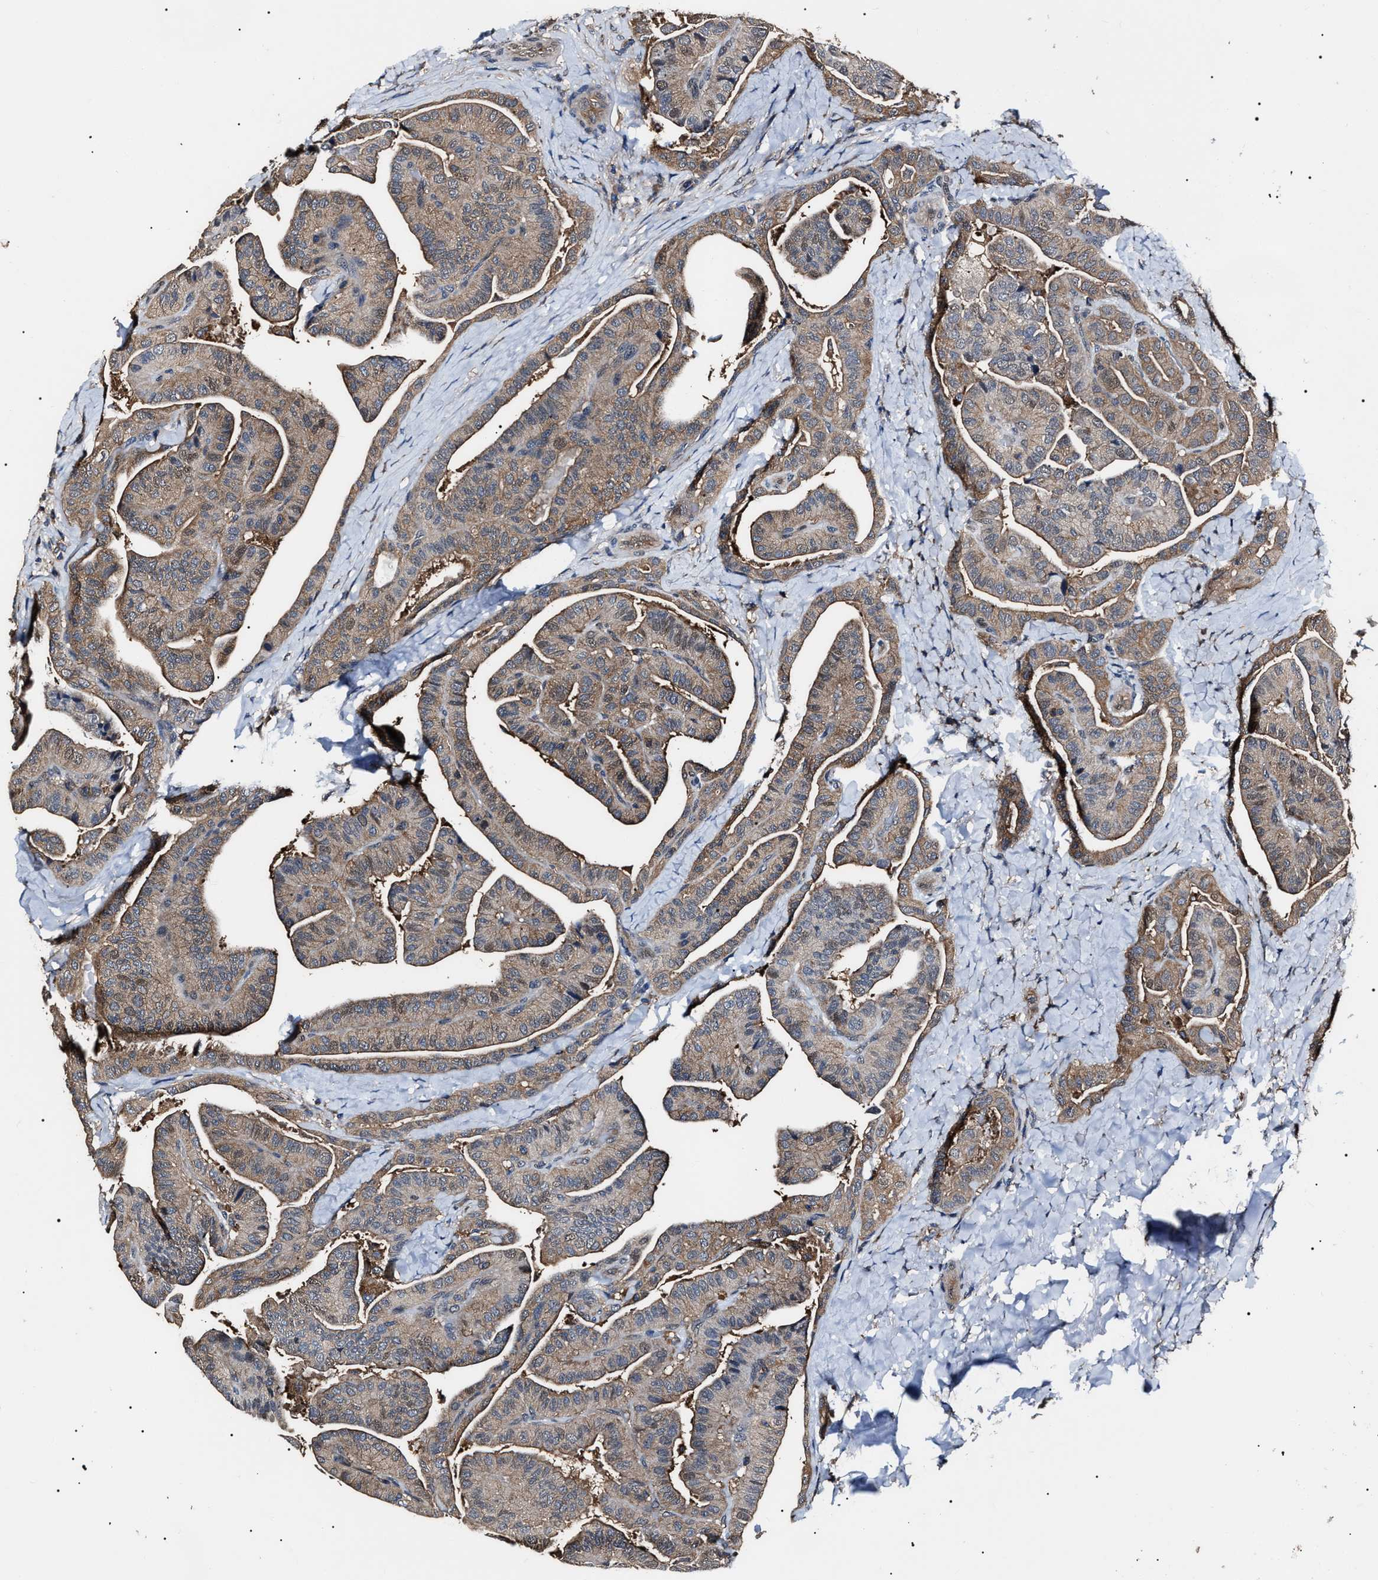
{"staining": {"intensity": "weak", "quantity": ">75%", "location": "cytoplasmic/membranous"}, "tissue": "thyroid cancer", "cell_type": "Tumor cells", "image_type": "cancer", "snomed": [{"axis": "morphology", "description": "Papillary adenocarcinoma, NOS"}, {"axis": "topography", "description": "Thyroid gland"}], "caption": "A low amount of weak cytoplasmic/membranous staining is identified in about >75% of tumor cells in thyroid cancer tissue. Using DAB (brown) and hematoxylin (blue) stains, captured at high magnification using brightfield microscopy.", "gene": "CCT8", "patient": {"sex": "male", "age": 77}}